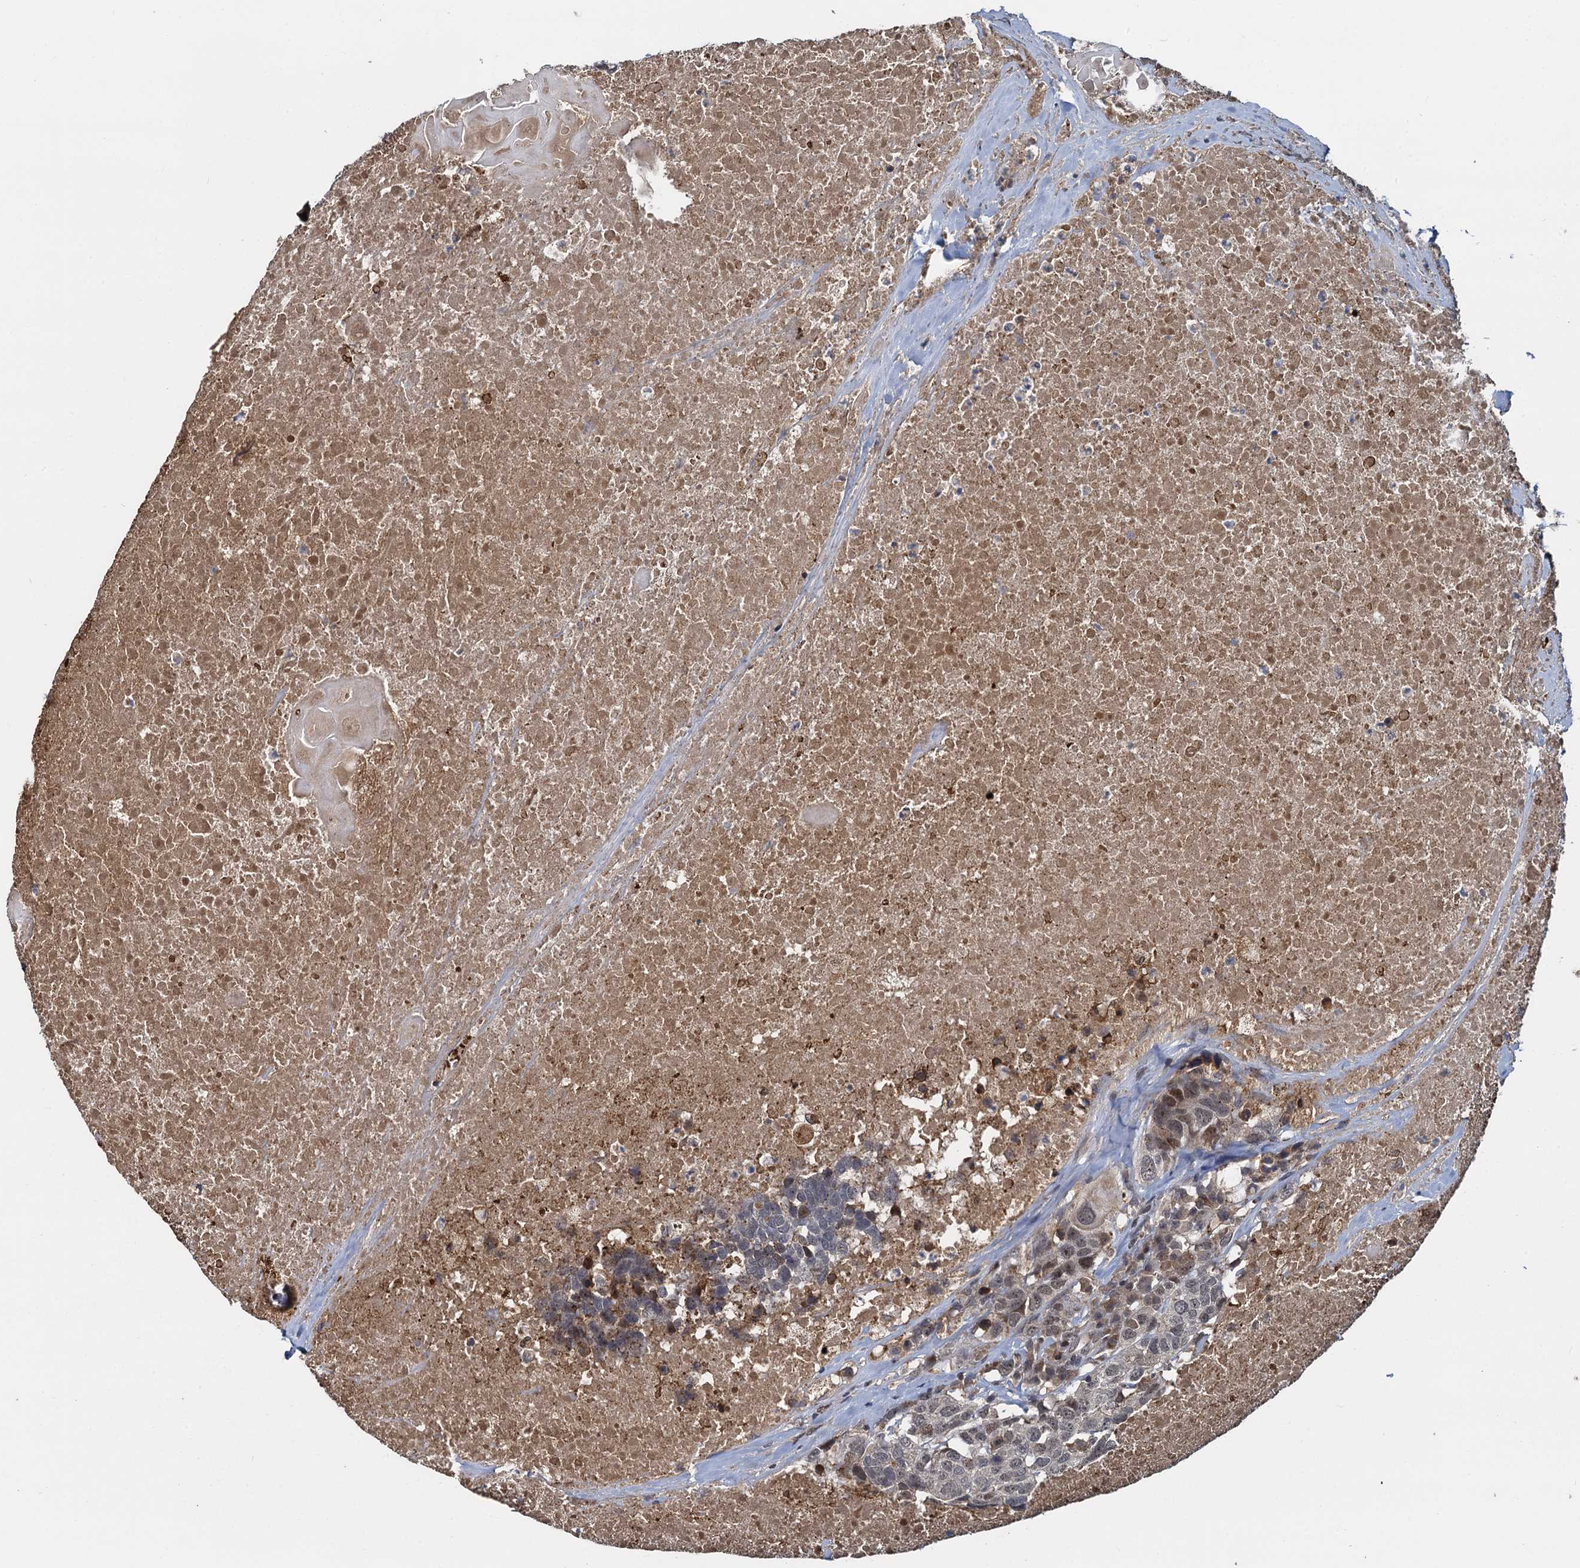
{"staining": {"intensity": "weak", "quantity": "25%-75%", "location": "nuclear"}, "tissue": "head and neck cancer", "cell_type": "Tumor cells", "image_type": "cancer", "snomed": [{"axis": "morphology", "description": "Squamous cell carcinoma, NOS"}, {"axis": "topography", "description": "Head-Neck"}], "caption": "A brown stain highlights weak nuclear expression of a protein in squamous cell carcinoma (head and neck) tumor cells.", "gene": "FANCI", "patient": {"sex": "male", "age": 66}}